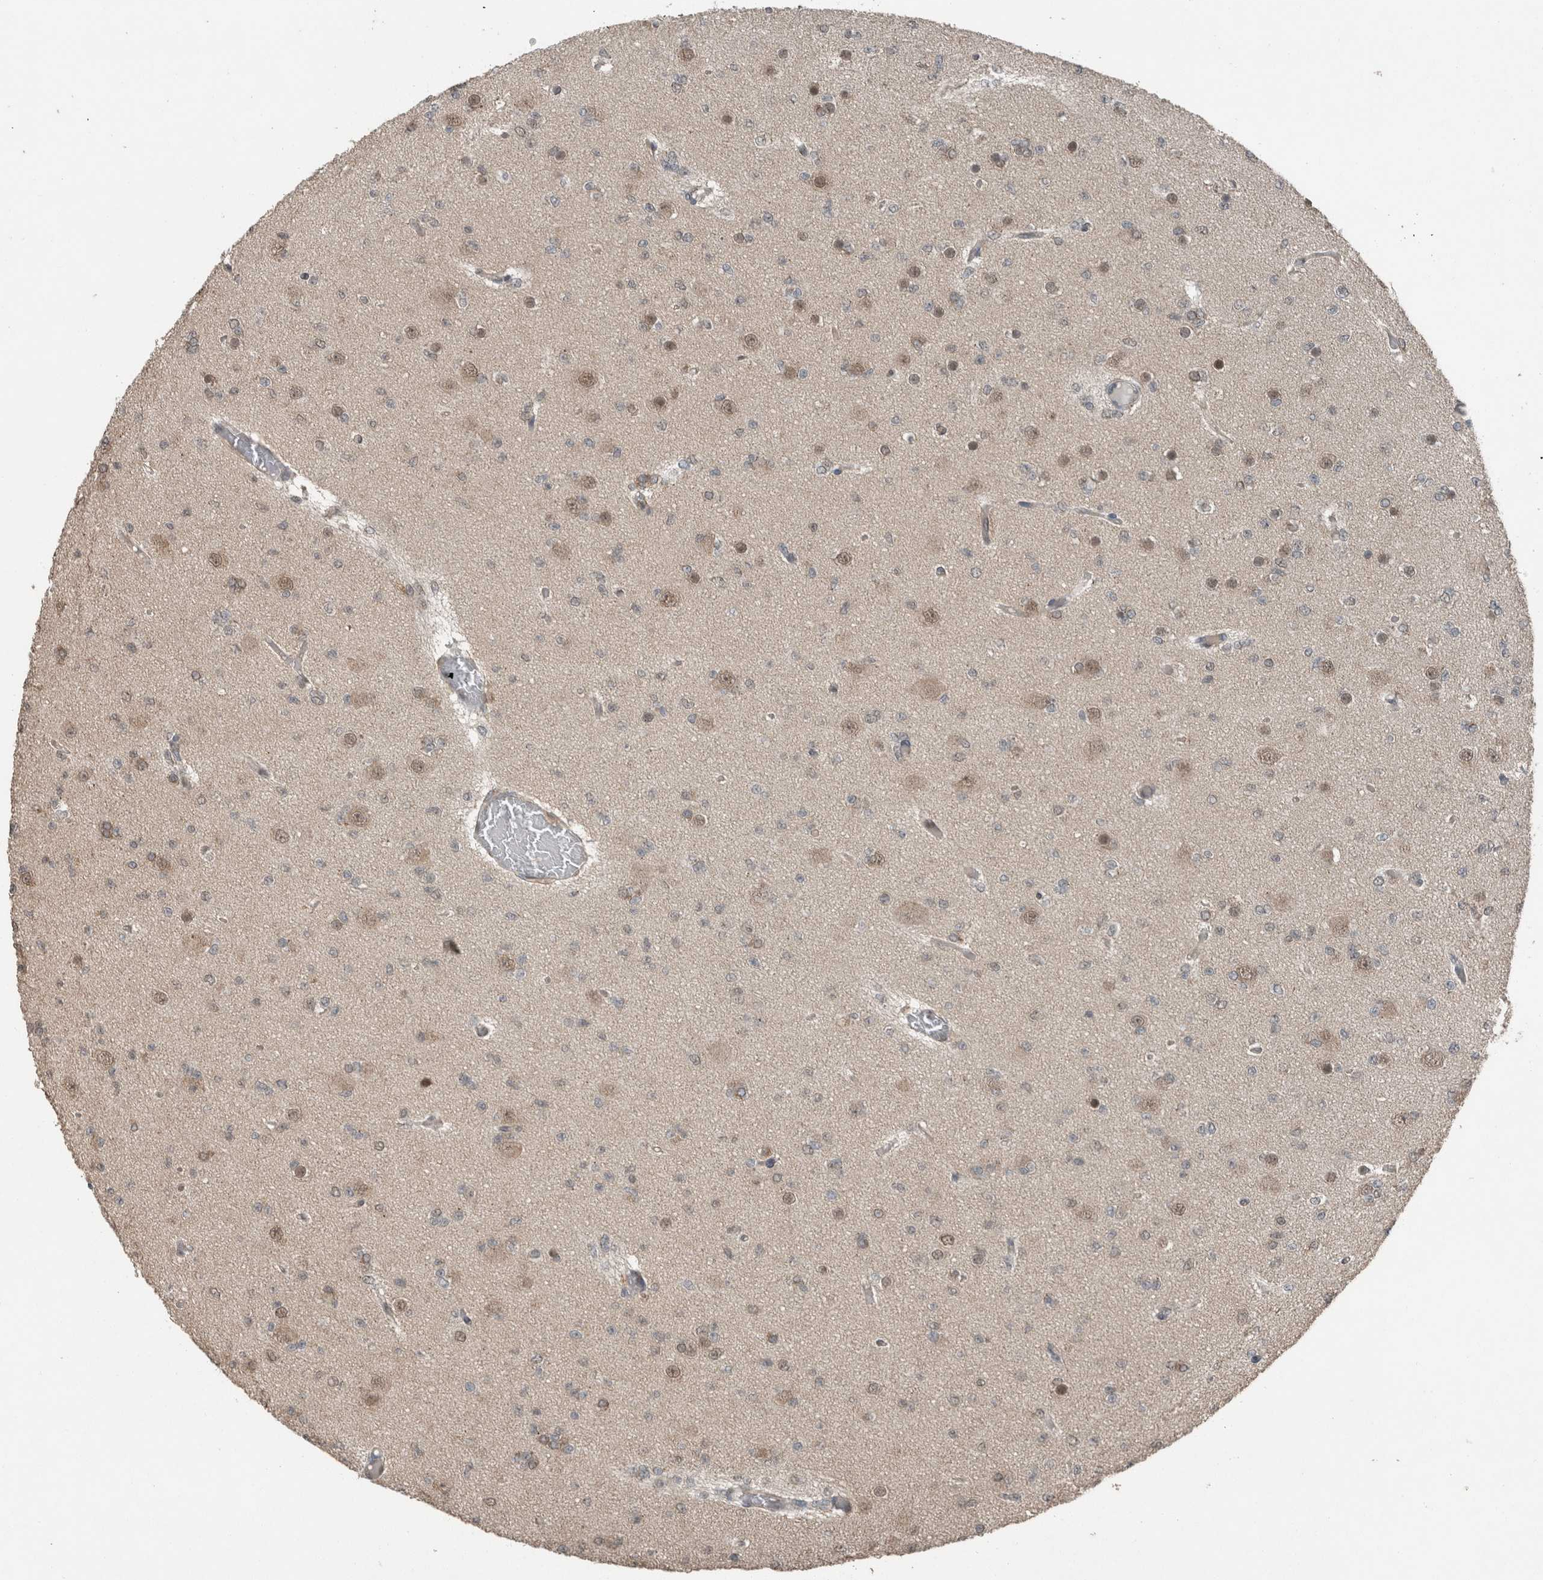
{"staining": {"intensity": "weak", "quantity": "<25%", "location": "cytoplasmic/membranous,nuclear"}, "tissue": "glioma", "cell_type": "Tumor cells", "image_type": "cancer", "snomed": [{"axis": "morphology", "description": "Glioma, malignant, Low grade"}, {"axis": "topography", "description": "Brain"}], "caption": "An immunohistochemistry (IHC) histopathology image of glioma is shown. There is no staining in tumor cells of glioma.", "gene": "MYO1E", "patient": {"sex": "female", "age": 22}}